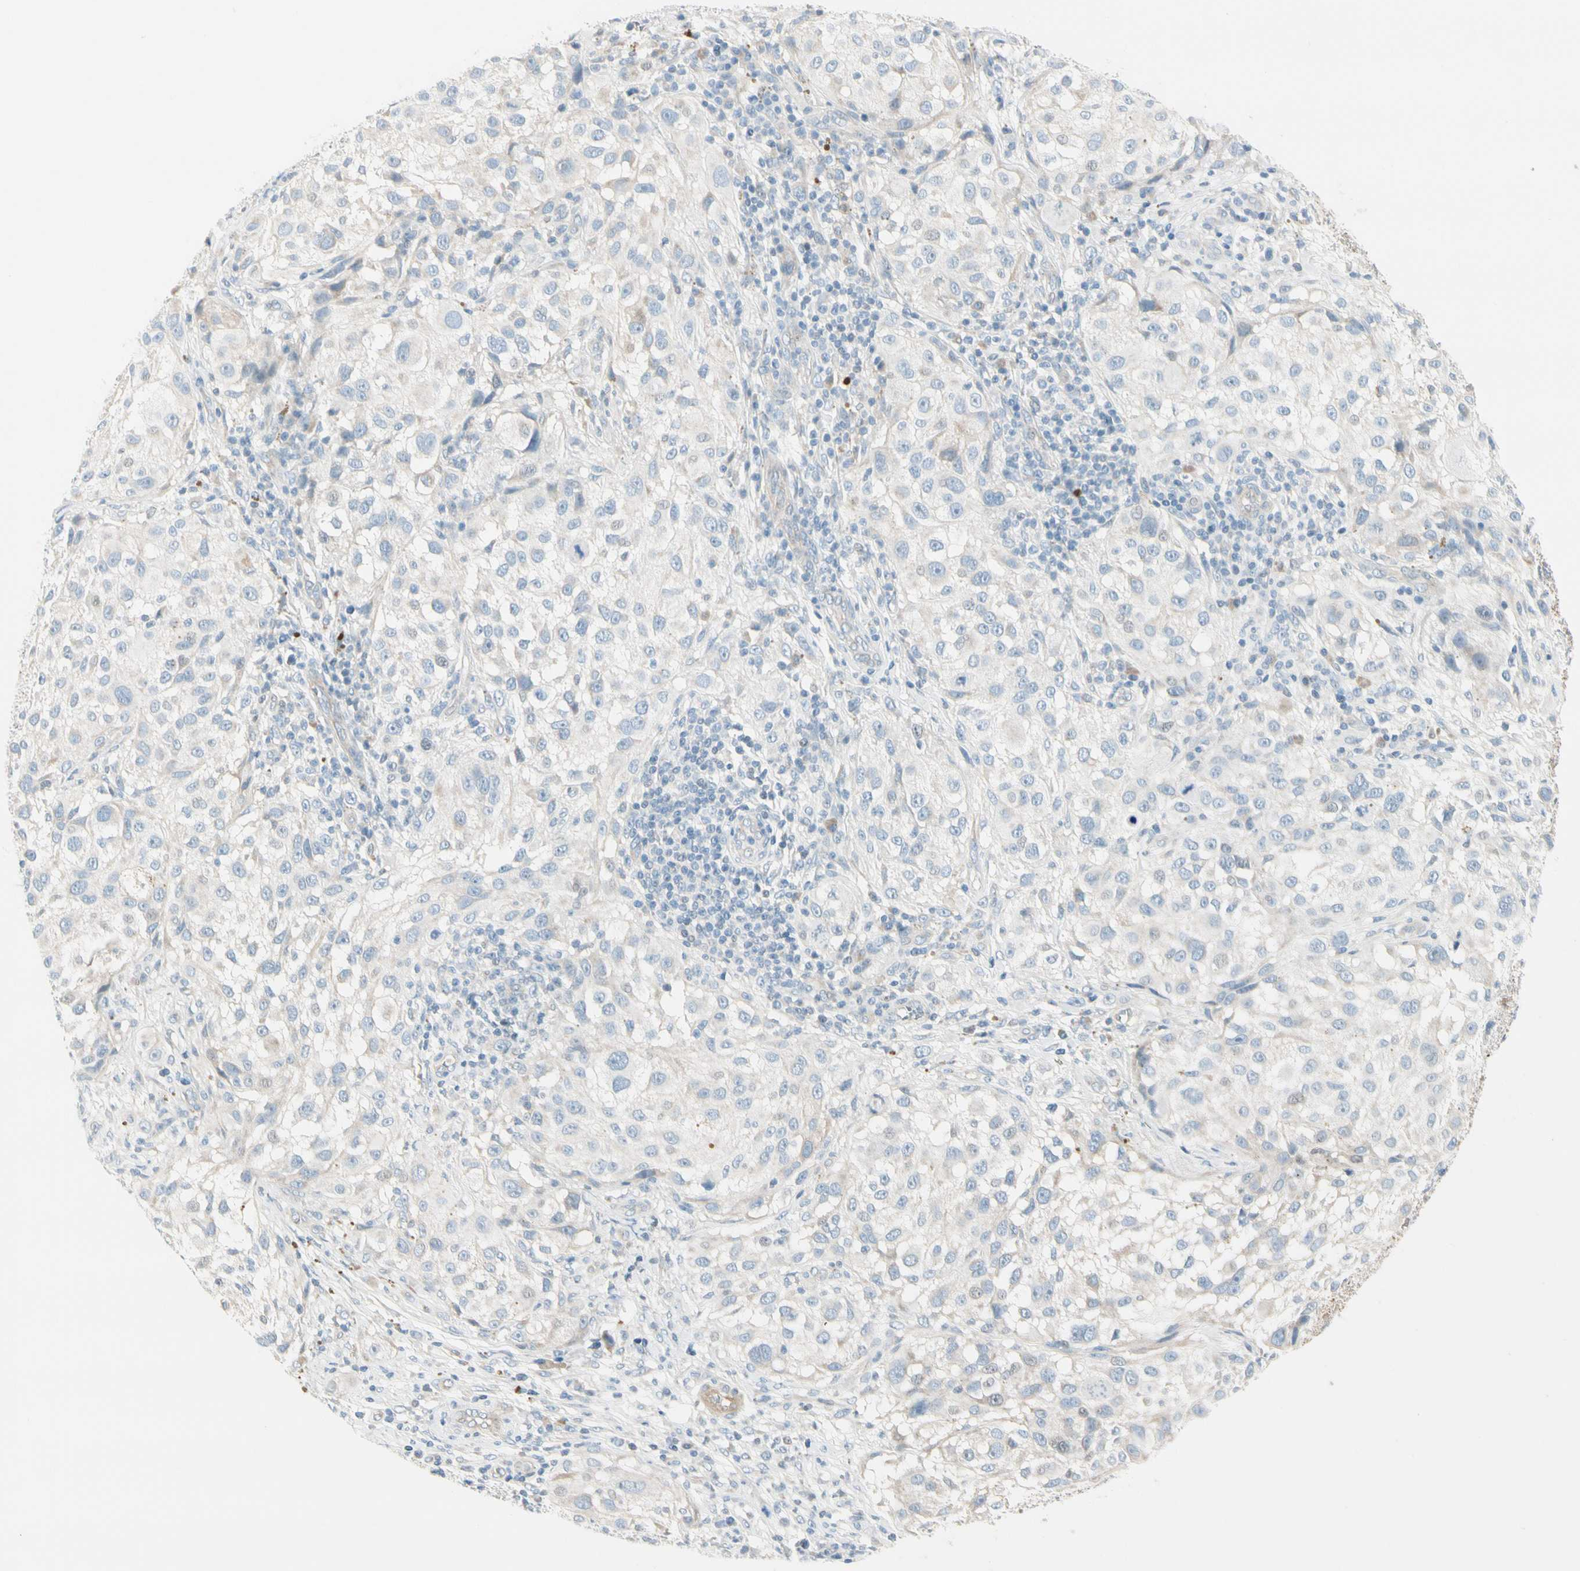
{"staining": {"intensity": "weak", "quantity": "<25%", "location": "cytoplasmic/membranous"}, "tissue": "melanoma", "cell_type": "Tumor cells", "image_type": "cancer", "snomed": [{"axis": "morphology", "description": "Necrosis, NOS"}, {"axis": "morphology", "description": "Malignant melanoma, NOS"}, {"axis": "topography", "description": "Skin"}], "caption": "A histopathology image of human malignant melanoma is negative for staining in tumor cells. (DAB immunohistochemistry (IHC) visualized using brightfield microscopy, high magnification).", "gene": "ITGA3", "patient": {"sex": "female", "age": 87}}